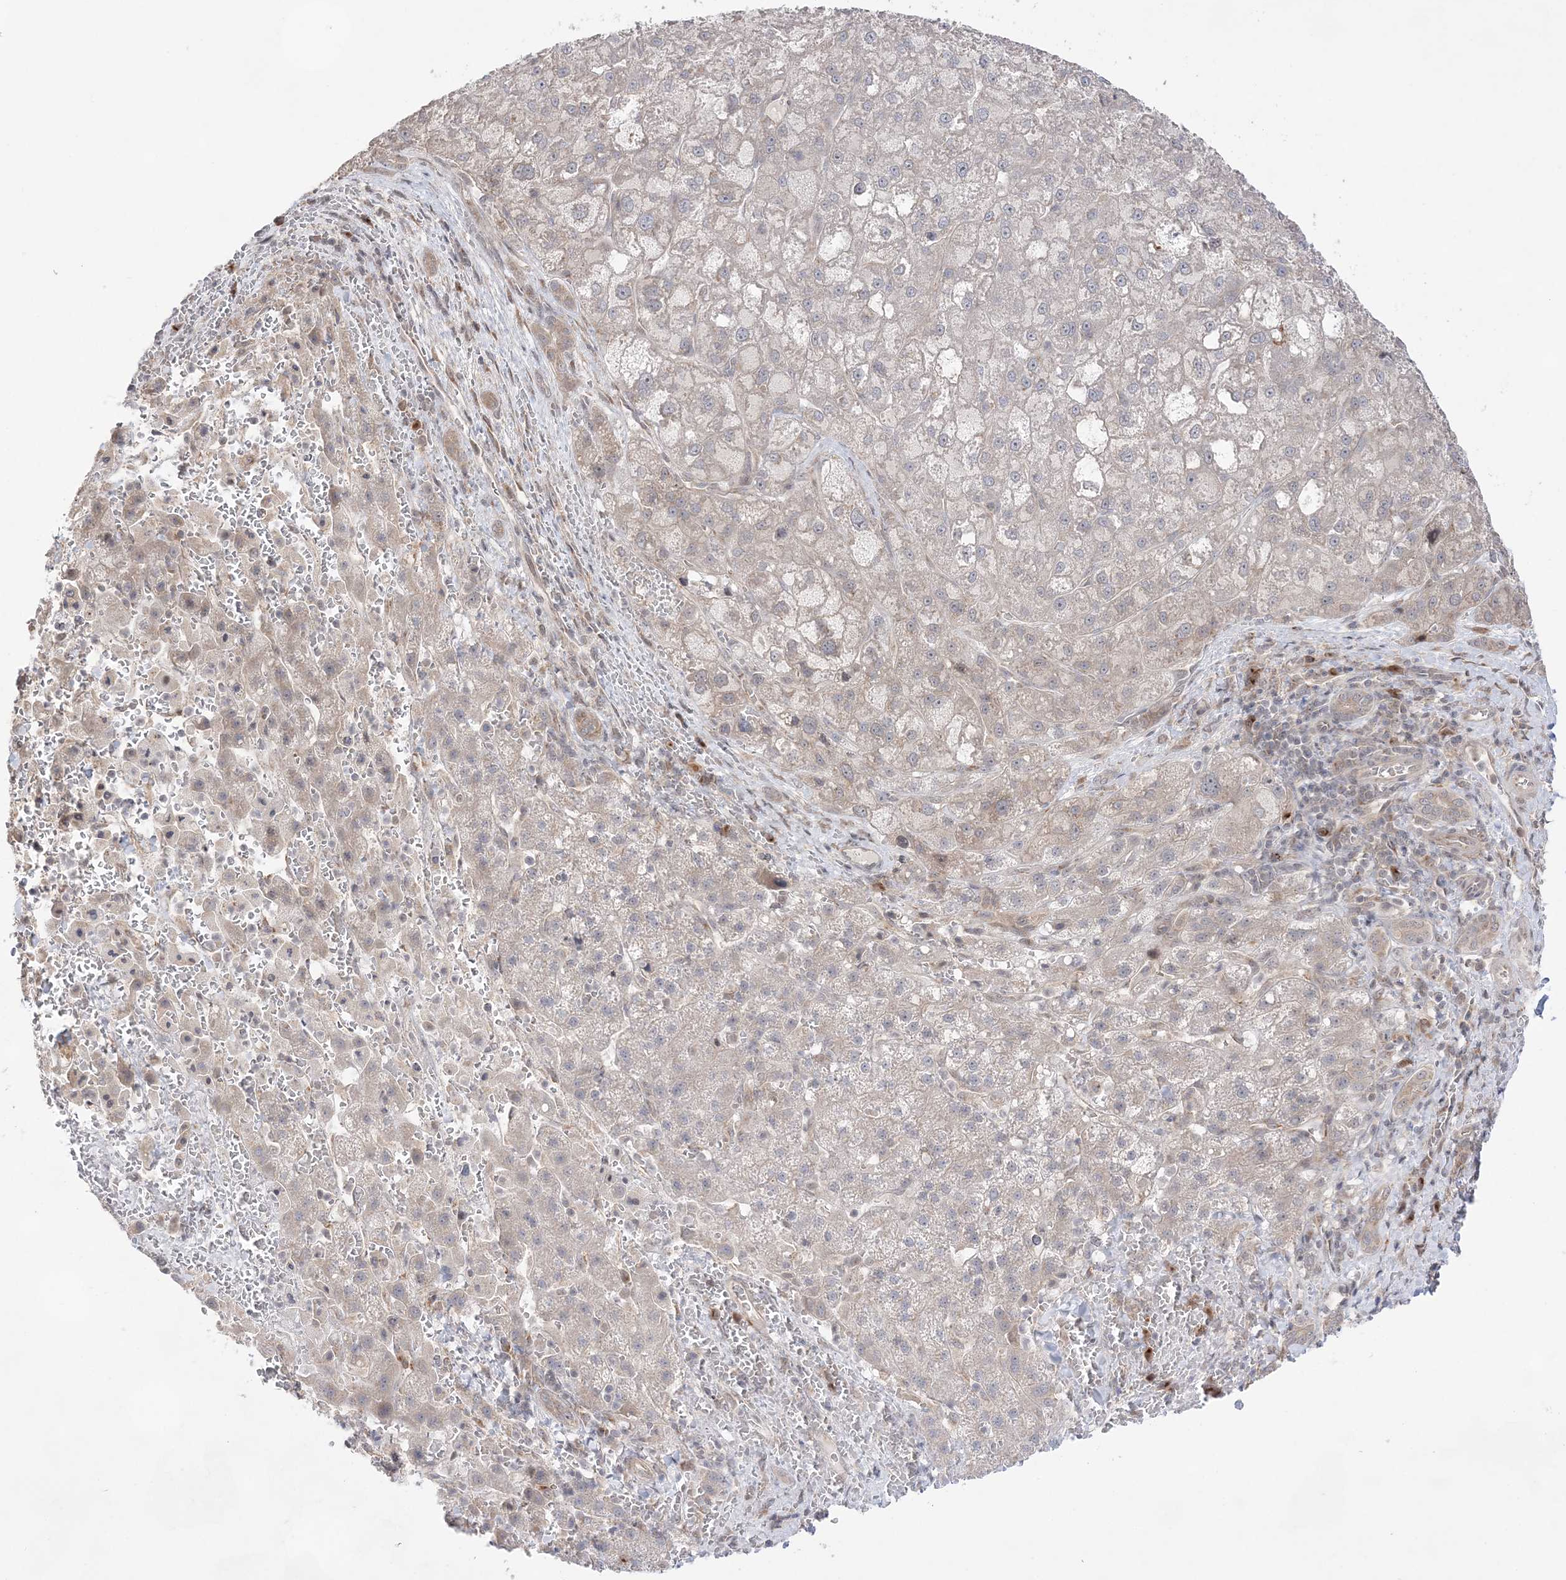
{"staining": {"intensity": "negative", "quantity": "none", "location": "none"}, "tissue": "liver cancer", "cell_type": "Tumor cells", "image_type": "cancer", "snomed": [{"axis": "morphology", "description": "Carcinoma, Hepatocellular, NOS"}, {"axis": "topography", "description": "Liver"}], "caption": "Image shows no protein expression in tumor cells of liver hepatocellular carcinoma tissue.", "gene": "ANAPC15", "patient": {"sex": "male", "age": 57}}